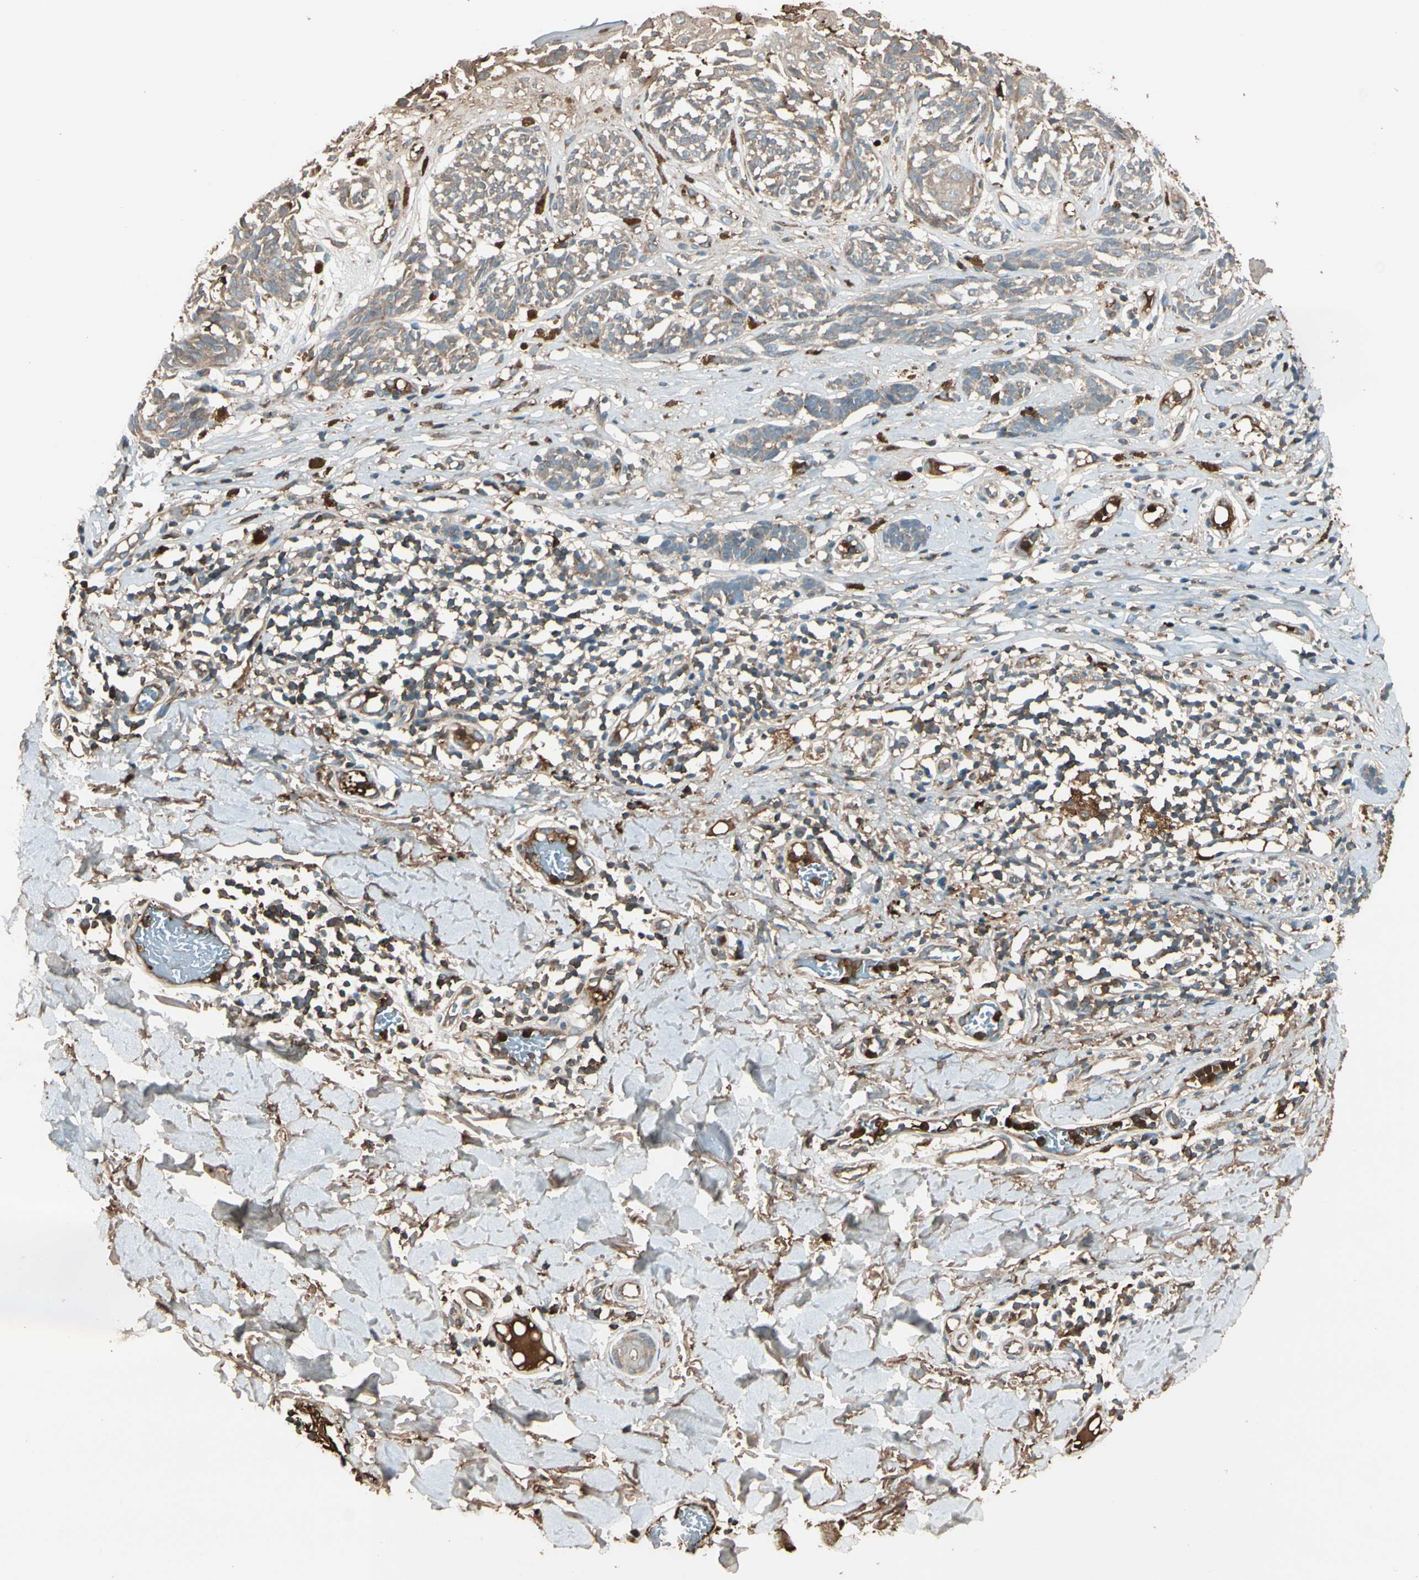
{"staining": {"intensity": "weak", "quantity": ">75%", "location": "cytoplasmic/membranous"}, "tissue": "melanoma", "cell_type": "Tumor cells", "image_type": "cancer", "snomed": [{"axis": "morphology", "description": "Malignant melanoma, NOS"}, {"axis": "topography", "description": "Skin"}], "caption": "Malignant melanoma stained for a protein (brown) displays weak cytoplasmic/membranous positive positivity in approximately >75% of tumor cells.", "gene": "STX11", "patient": {"sex": "male", "age": 64}}